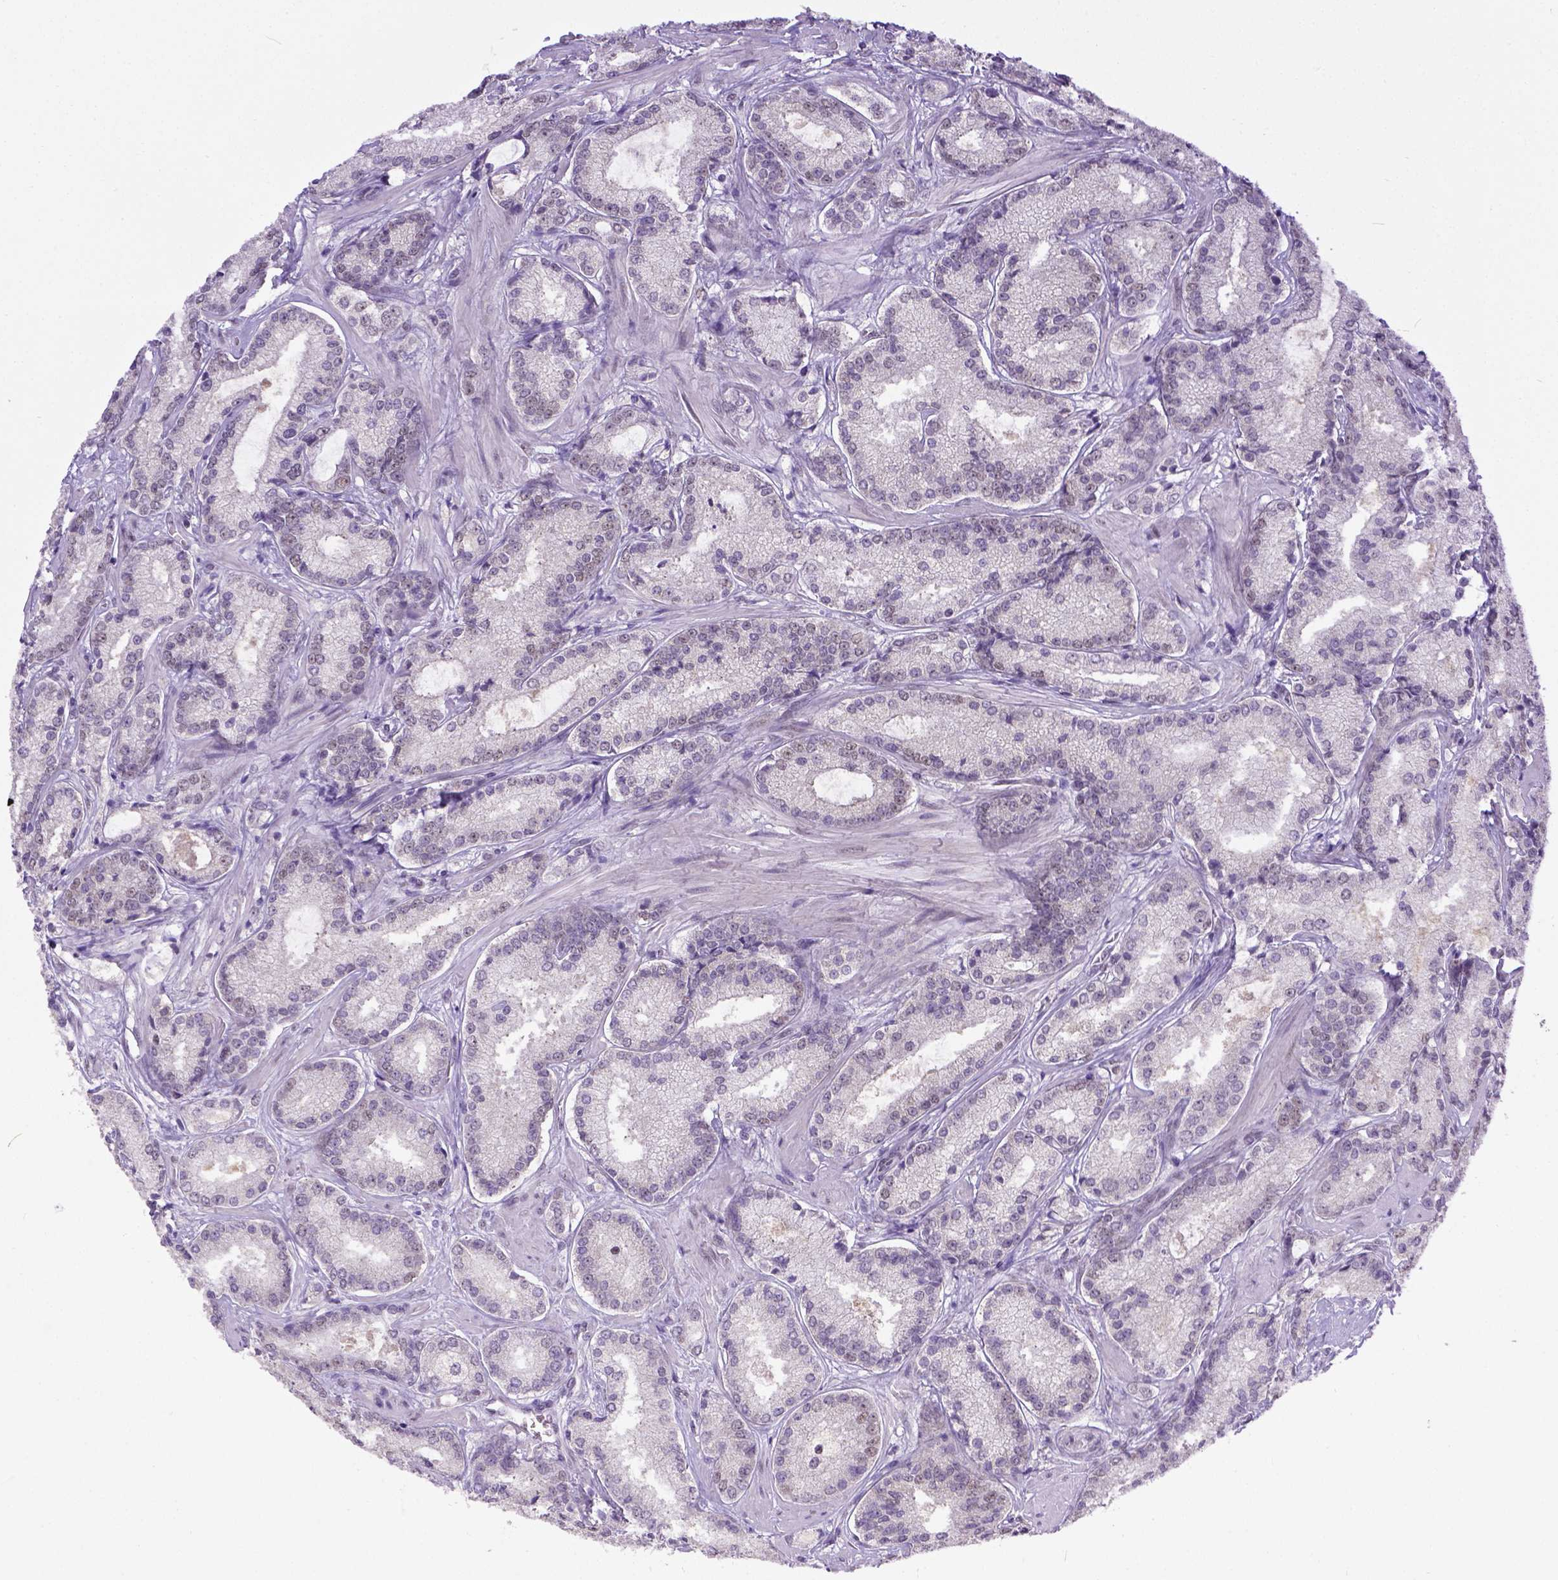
{"staining": {"intensity": "negative", "quantity": "none", "location": "none"}, "tissue": "prostate cancer", "cell_type": "Tumor cells", "image_type": "cancer", "snomed": [{"axis": "morphology", "description": "Adenocarcinoma, Low grade"}, {"axis": "topography", "description": "Prostate"}], "caption": "The micrograph exhibits no significant positivity in tumor cells of adenocarcinoma (low-grade) (prostate).", "gene": "ERCC1", "patient": {"sex": "male", "age": 56}}